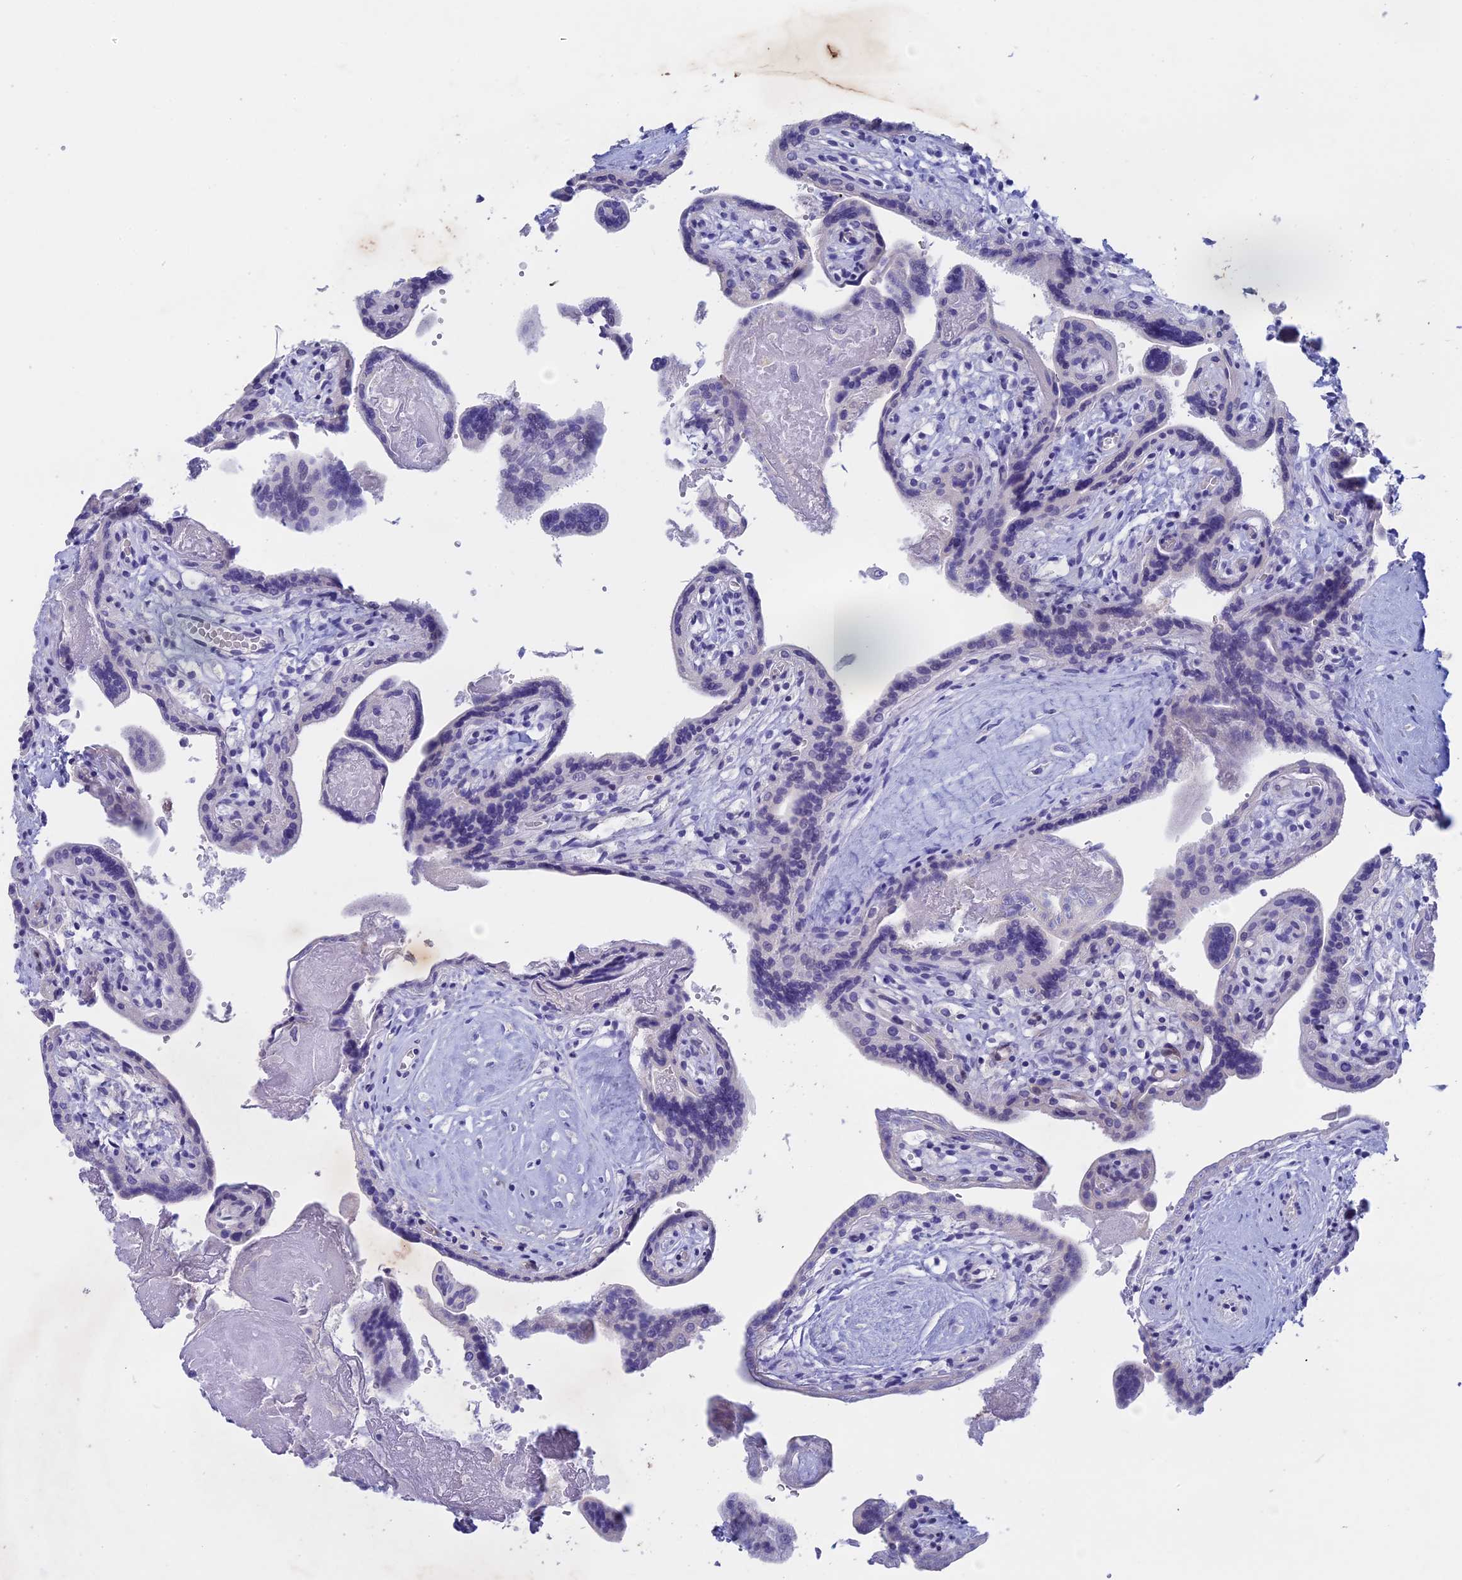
{"staining": {"intensity": "negative", "quantity": "none", "location": "none"}, "tissue": "placenta", "cell_type": "Trophoblastic cells", "image_type": "normal", "snomed": [{"axis": "morphology", "description": "Normal tissue, NOS"}, {"axis": "topography", "description": "Placenta"}], "caption": "An immunohistochemistry image of unremarkable placenta is shown. There is no staining in trophoblastic cells of placenta. (DAB (3,3'-diaminobenzidine) immunohistochemistry (IHC) visualized using brightfield microscopy, high magnification).", "gene": "BTBD19", "patient": {"sex": "female", "age": 37}}